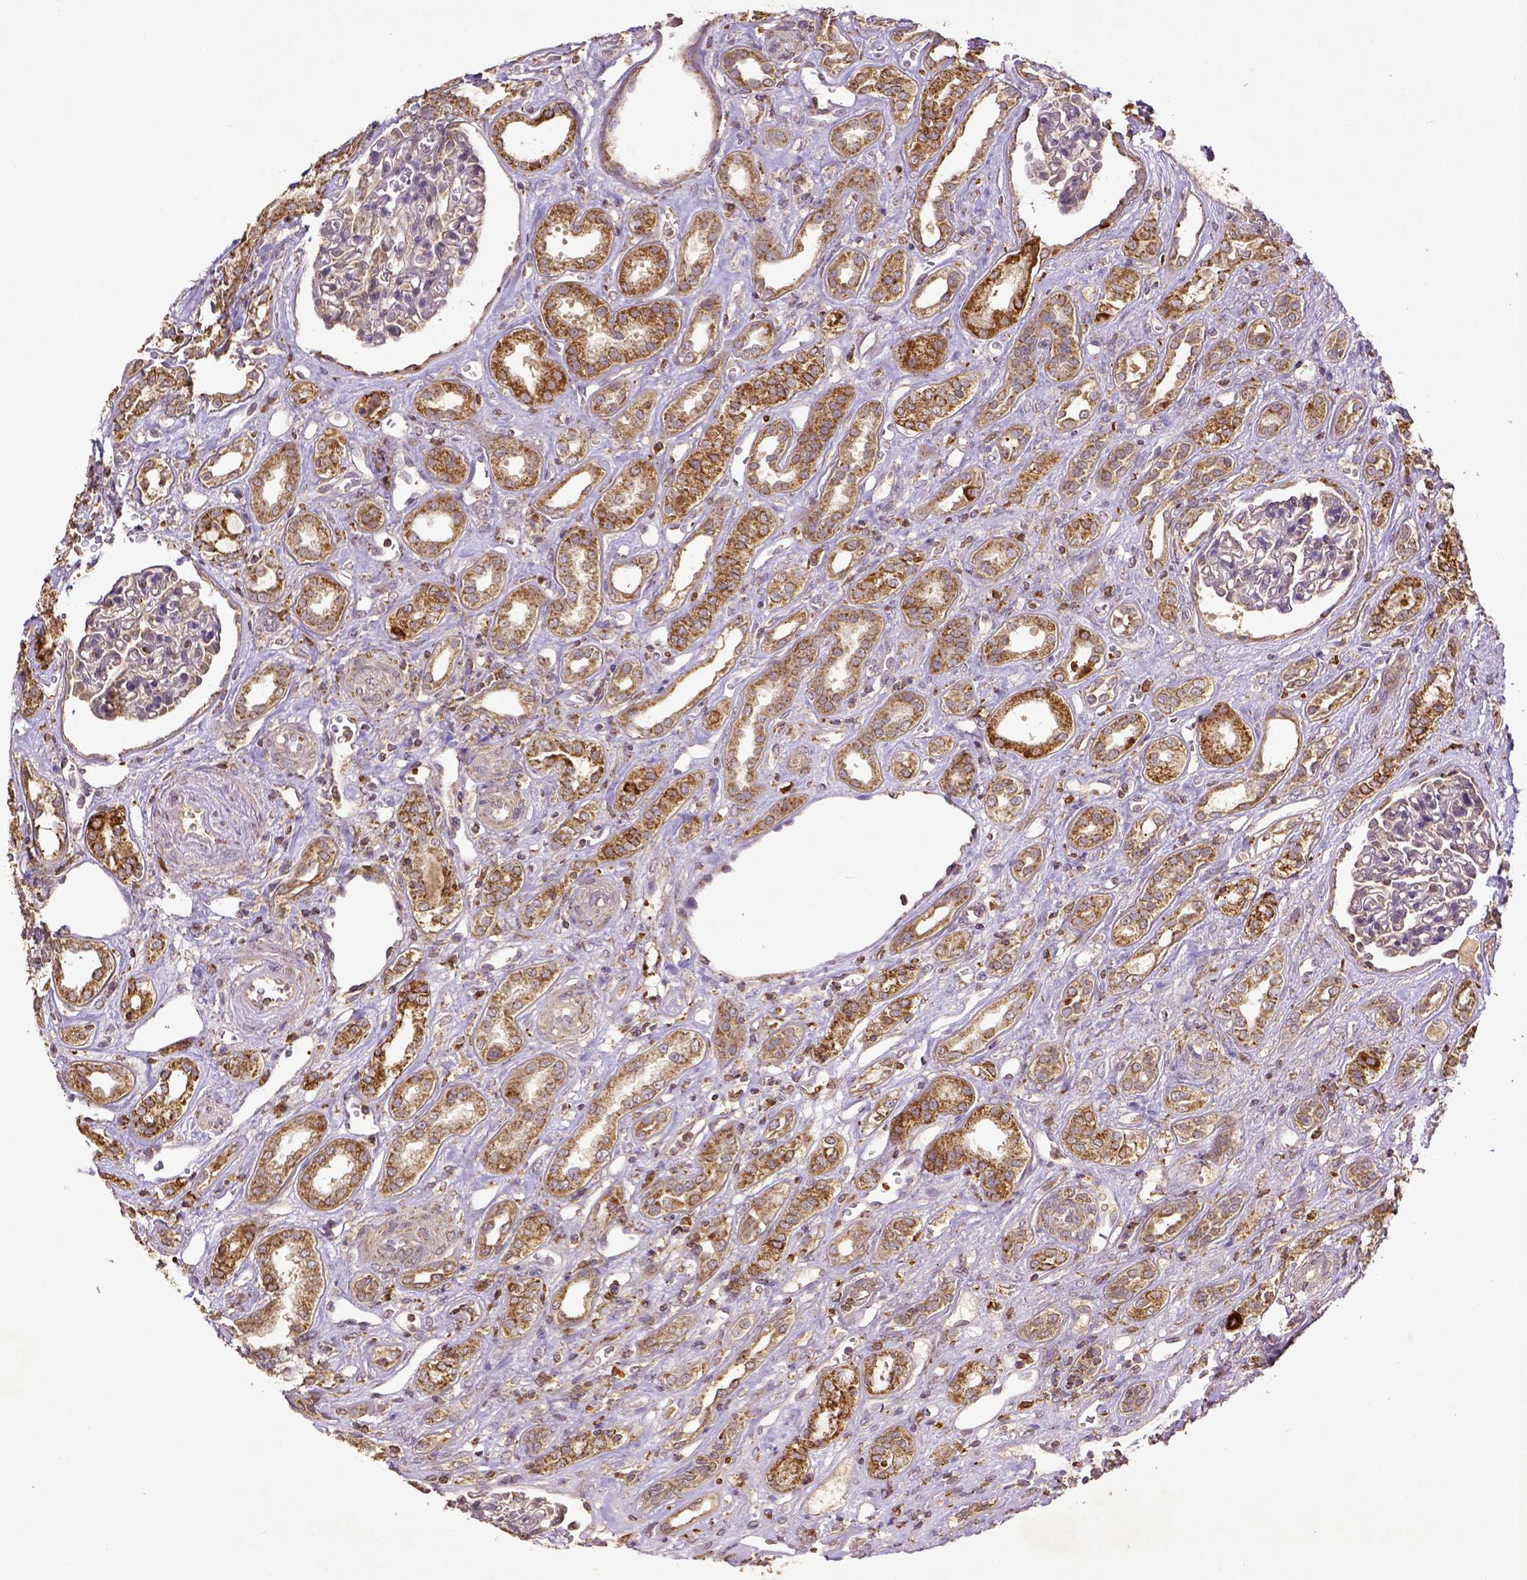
{"staining": {"intensity": "moderate", "quantity": ">75%", "location": "cytoplasmic/membranous"}, "tissue": "renal cancer", "cell_type": "Tumor cells", "image_type": "cancer", "snomed": [{"axis": "morphology", "description": "Adenocarcinoma, NOS"}, {"axis": "topography", "description": "Kidney"}], "caption": "The histopathology image demonstrates immunohistochemical staining of renal cancer. There is moderate cytoplasmic/membranous positivity is seen in about >75% of tumor cells.", "gene": "MT-CO1", "patient": {"sex": "male", "age": 63}}